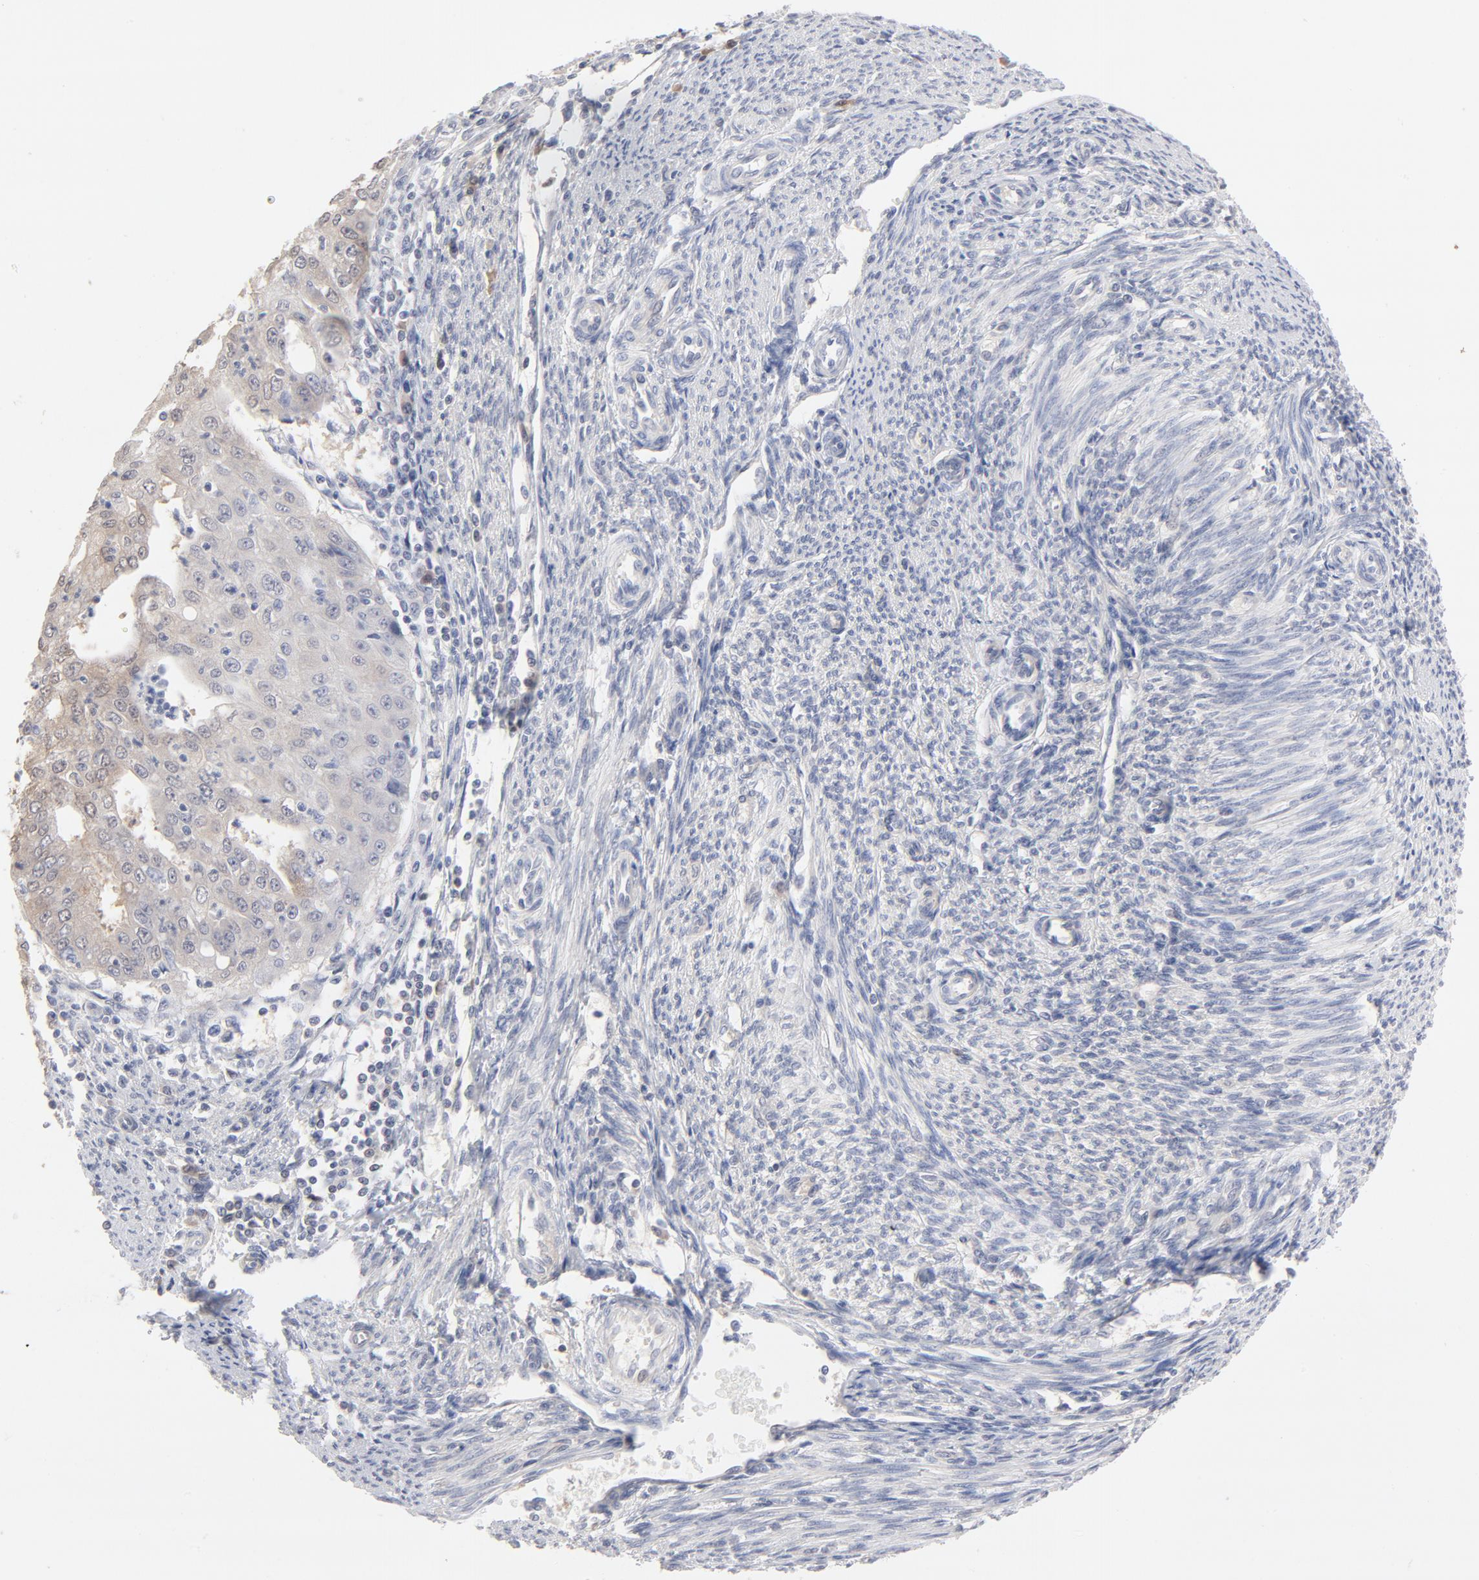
{"staining": {"intensity": "weak", "quantity": "25%-75%", "location": "cytoplasmic/membranous"}, "tissue": "endometrial cancer", "cell_type": "Tumor cells", "image_type": "cancer", "snomed": [{"axis": "morphology", "description": "Adenocarcinoma, NOS"}, {"axis": "topography", "description": "Endometrium"}], "caption": "Brown immunohistochemical staining in human endometrial adenocarcinoma displays weak cytoplasmic/membranous staining in approximately 25%-75% of tumor cells. Immunohistochemistry stains the protein in brown and the nuclei are stained blue.", "gene": "MIF", "patient": {"sex": "female", "age": 79}}